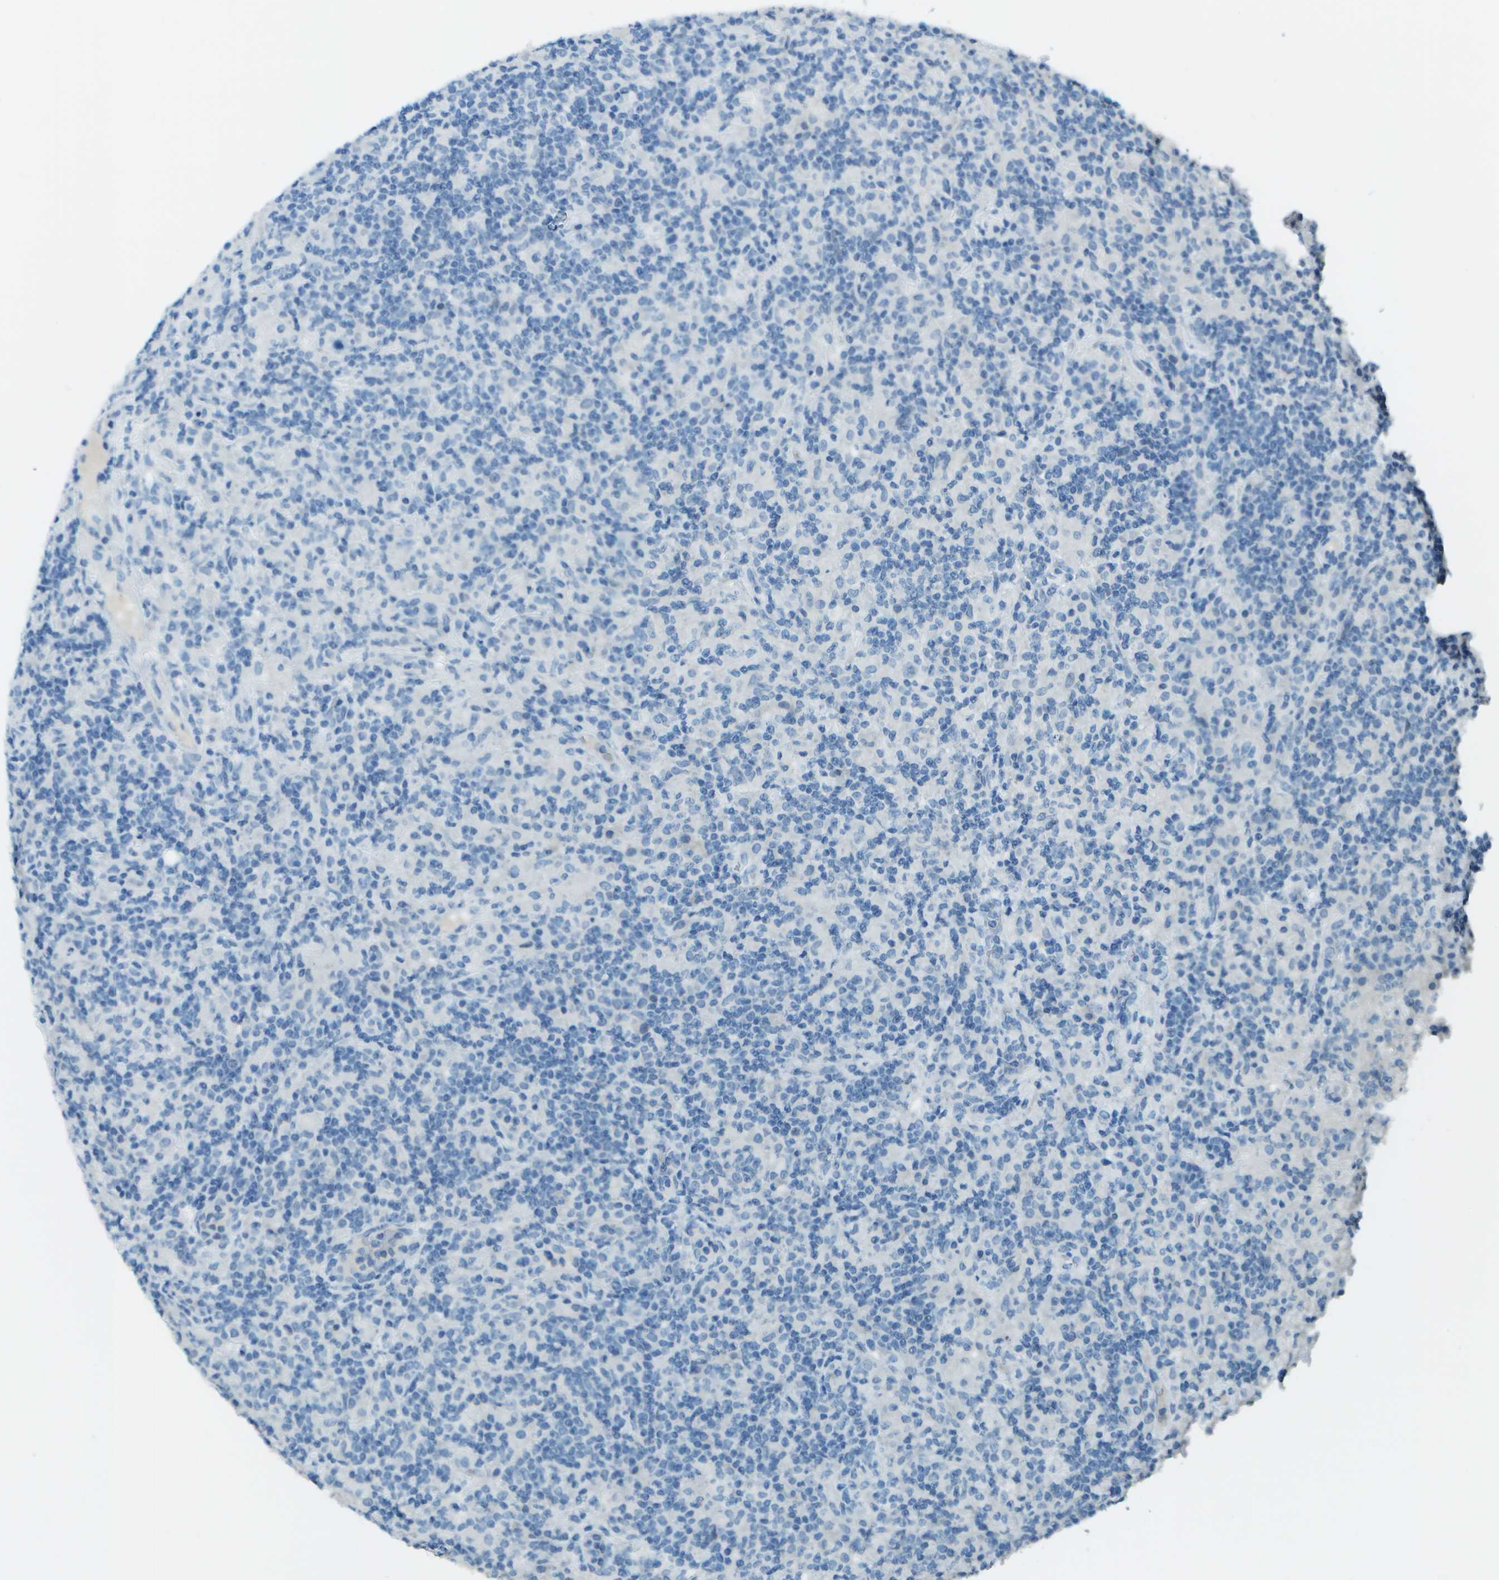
{"staining": {"intensity": "negative", "quantity": "none", "location": "none"}, "tissue": "lymphoma", "cell_type": "Tumor cells", "image_type": "cancer", "snomed": [{"axis": "morphology", "description": "Hodgkin's disease, NOS"}, {"axis": "topography", "description": "Lymph node"}], "caption": "A micrograph of human lymphoma is negative for staining in tumor cells. The staining is performed using DAB (3,3'-diaminobenzidine) brown chromogen with nuclei counter-stained in using hematoxylin.", "gene": "LGI2", "patient": {"sex": "male", "age": 70}}